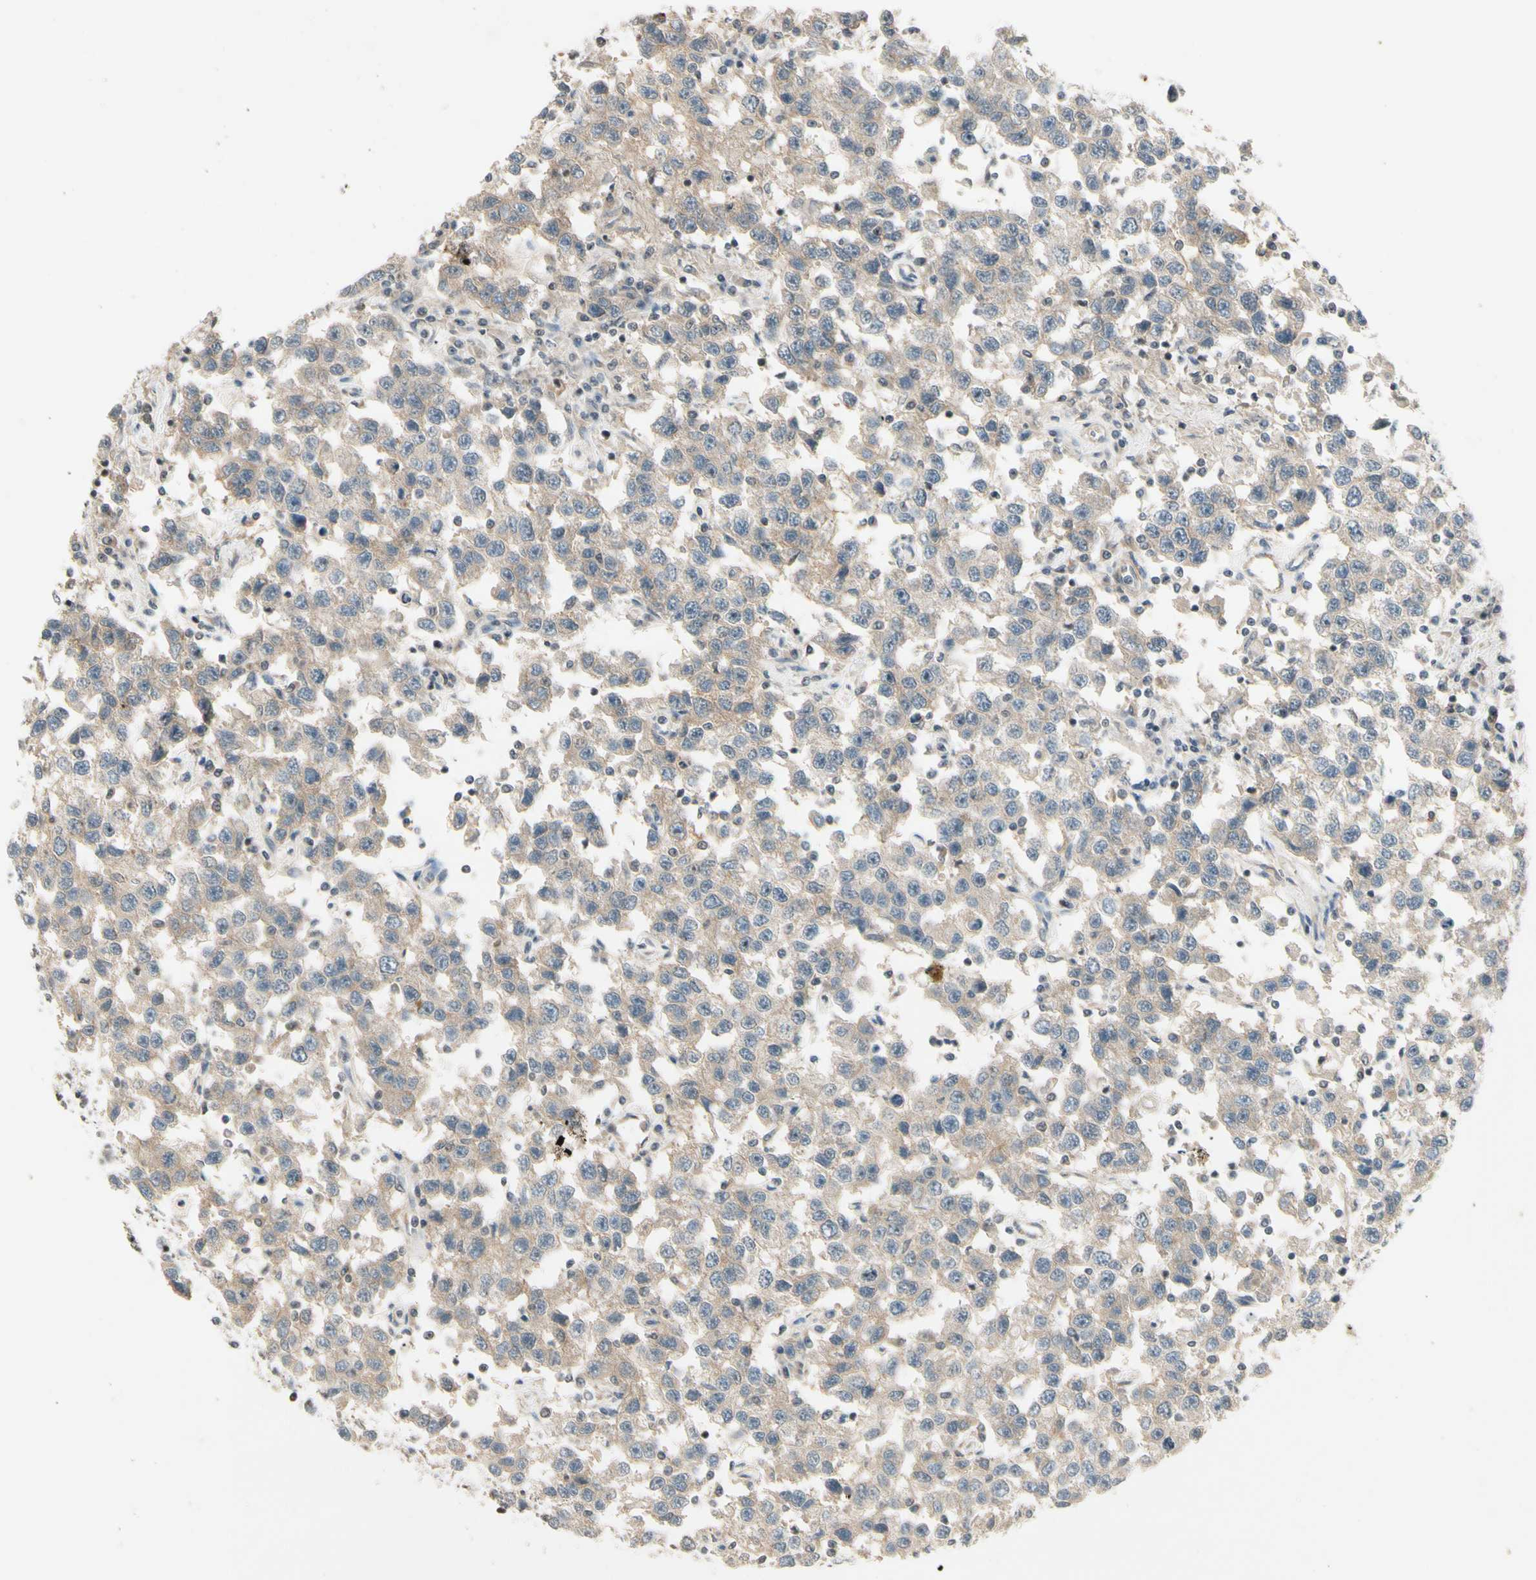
{"staining": {"intensity": "weak", "quantity": ">75%", "location": "cytoplasmic/membranous"}, "tissue": "testis cancer", "cell_type": "Tumor cells", "image_type": "cancer", "snomed": [{"axis": "morphology", "description": "Seminoma, NOS"}, {"axis": "topography", "description": "Testis"}], "caption": "Immunohistochemical staining of seminoma (testis) reveals low levels of weak cytoplasmic/membranous positivity in about >75% of tumor cells. Using DAB (brown) and hematoxylin (blue) stains, captured at high magnification using brightfield microscopy.", "gene": "NFYA", "patient": {"sex": "male", "age": 41}}